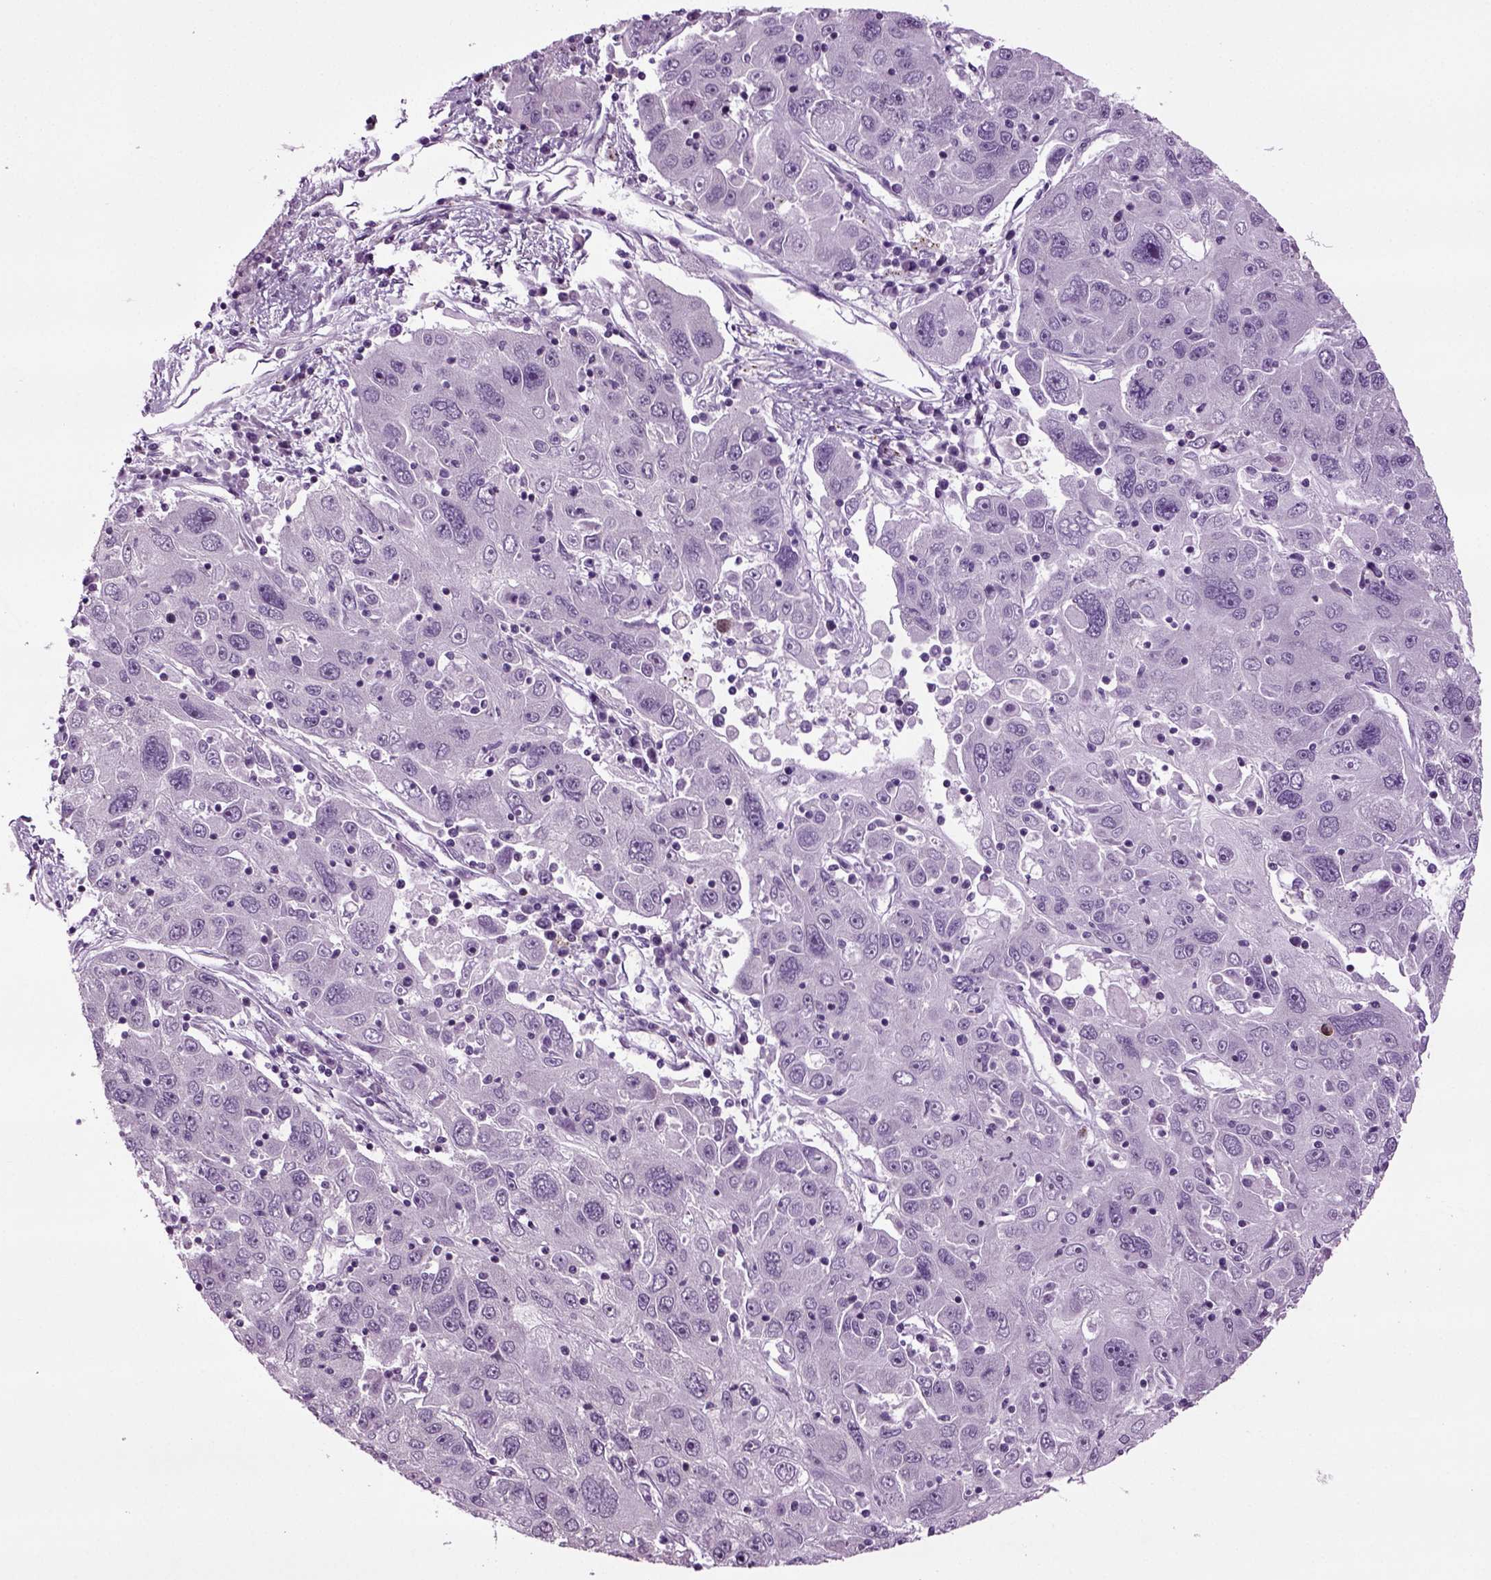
{"staining": {"intensity": "negative", "quantity": "none", "location": "none"}, "tissue": "stomach cancer", "cell_type": "Tumor cells", "image_type": "cancer", "snomed": [{"axis": "morphology", "description": "Adenocarcinoma, NOS"}, {"axis": "topography", "description": "Stomach"}], "caption": "Tumor cells are negative for protein expression in human stomach cancer. Brightfield microscopy of immunohistochemistry (IHC) stained with DAB (3,3'-diaminobenzidine) (brown) and hematoxylin (blue), captured at high magnification.", "gene": "PLCH2", "patient": {"sex": "male", "age": 56}}